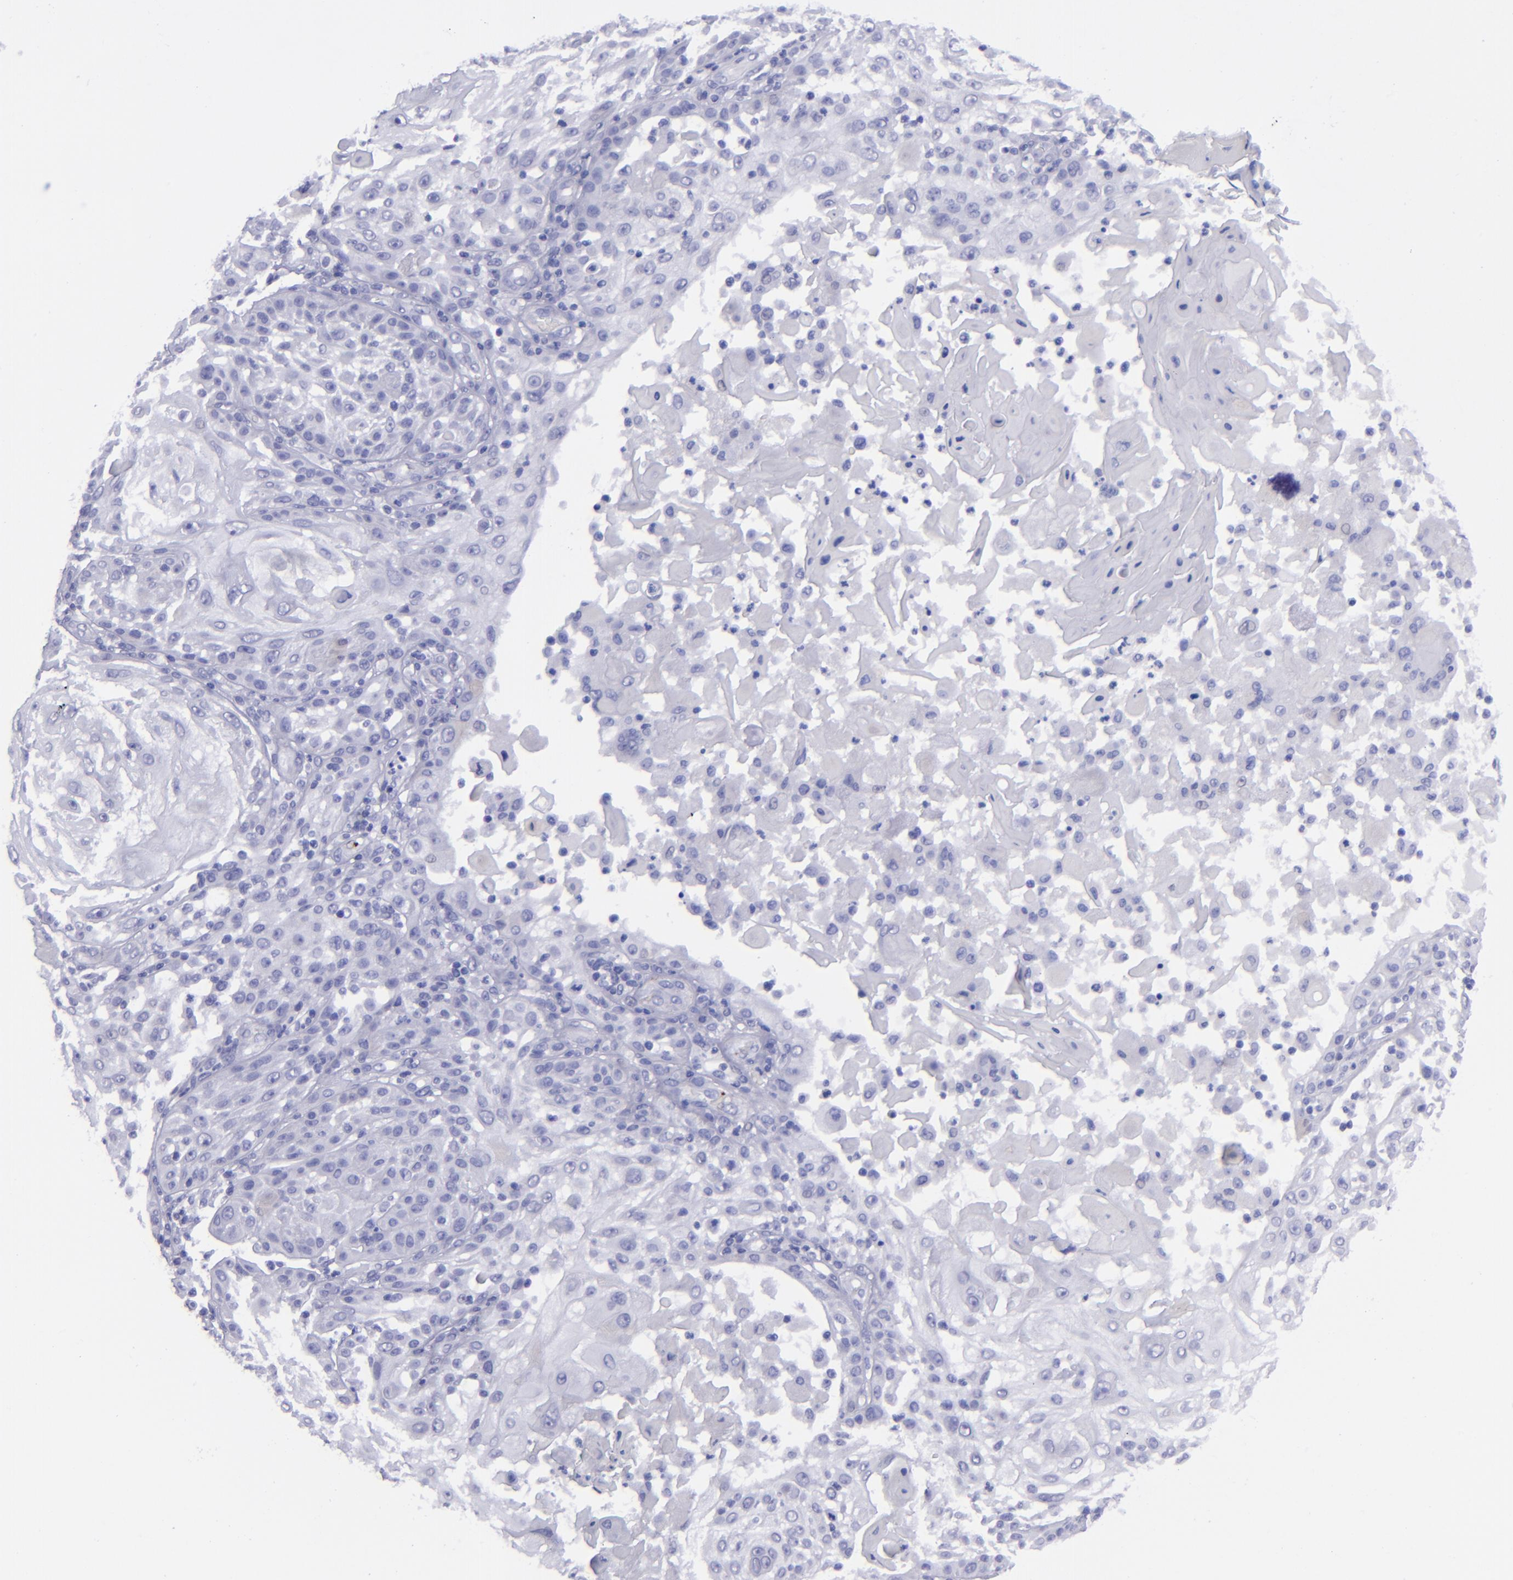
{"staining": {"intensity": "negative", "quantity": "none", "location": "none"}, "tissue": "skin cancer", "cell_type": "Tumor cells", "image_type": "cancer", "snomed": [{"axis": "morphology", "description": "Squamous cell carcinoma, NOS"}, {"axis": "topography", "description": "Skin"}], "caption": "High power microscopy histopathology image of an immunohistochemistry photomicrograph of skin squamous cell carcinoma, revealing no significant staining in tumor cells.", "gene": "EFCAB13", "patient": {"sex": "female", "age": 89}}